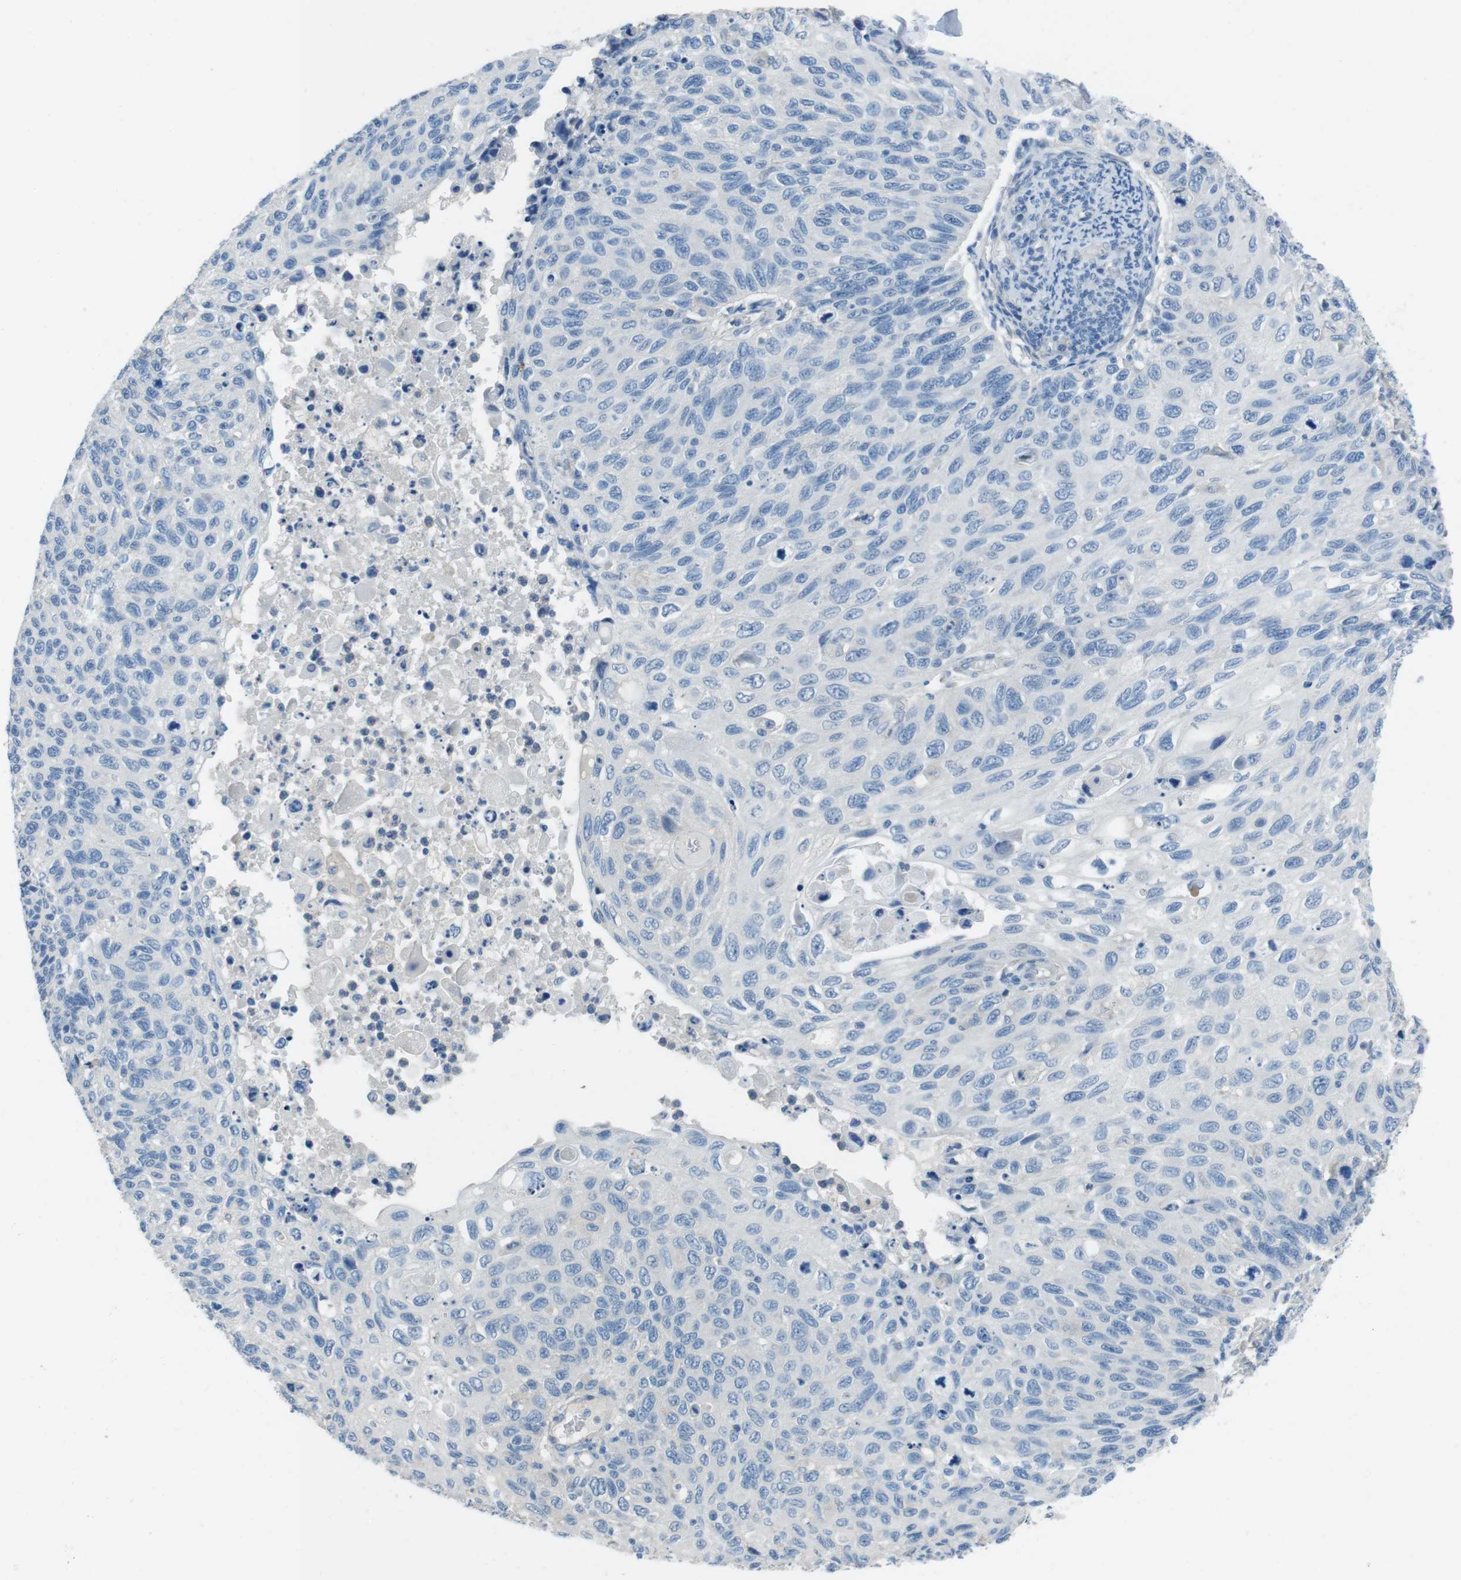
{"staining": {"intensity": "negative", "quantity": "none", "location": "none"}, "tissue": "cervical cancer", "cell_type": "Tumor cells", "image_type": "cancer", "snomed": [{"axis": "morphology", "description": "Squamous cell carcinoma, NOS"}, {"axis": "topography", "description": "Cervix"}], "caption": "Tumor cells show no significant expression in cervical squamous cell carcinoma.", "gene": "CYP2C8", "patient": {"sex": "female", "age": 70}}